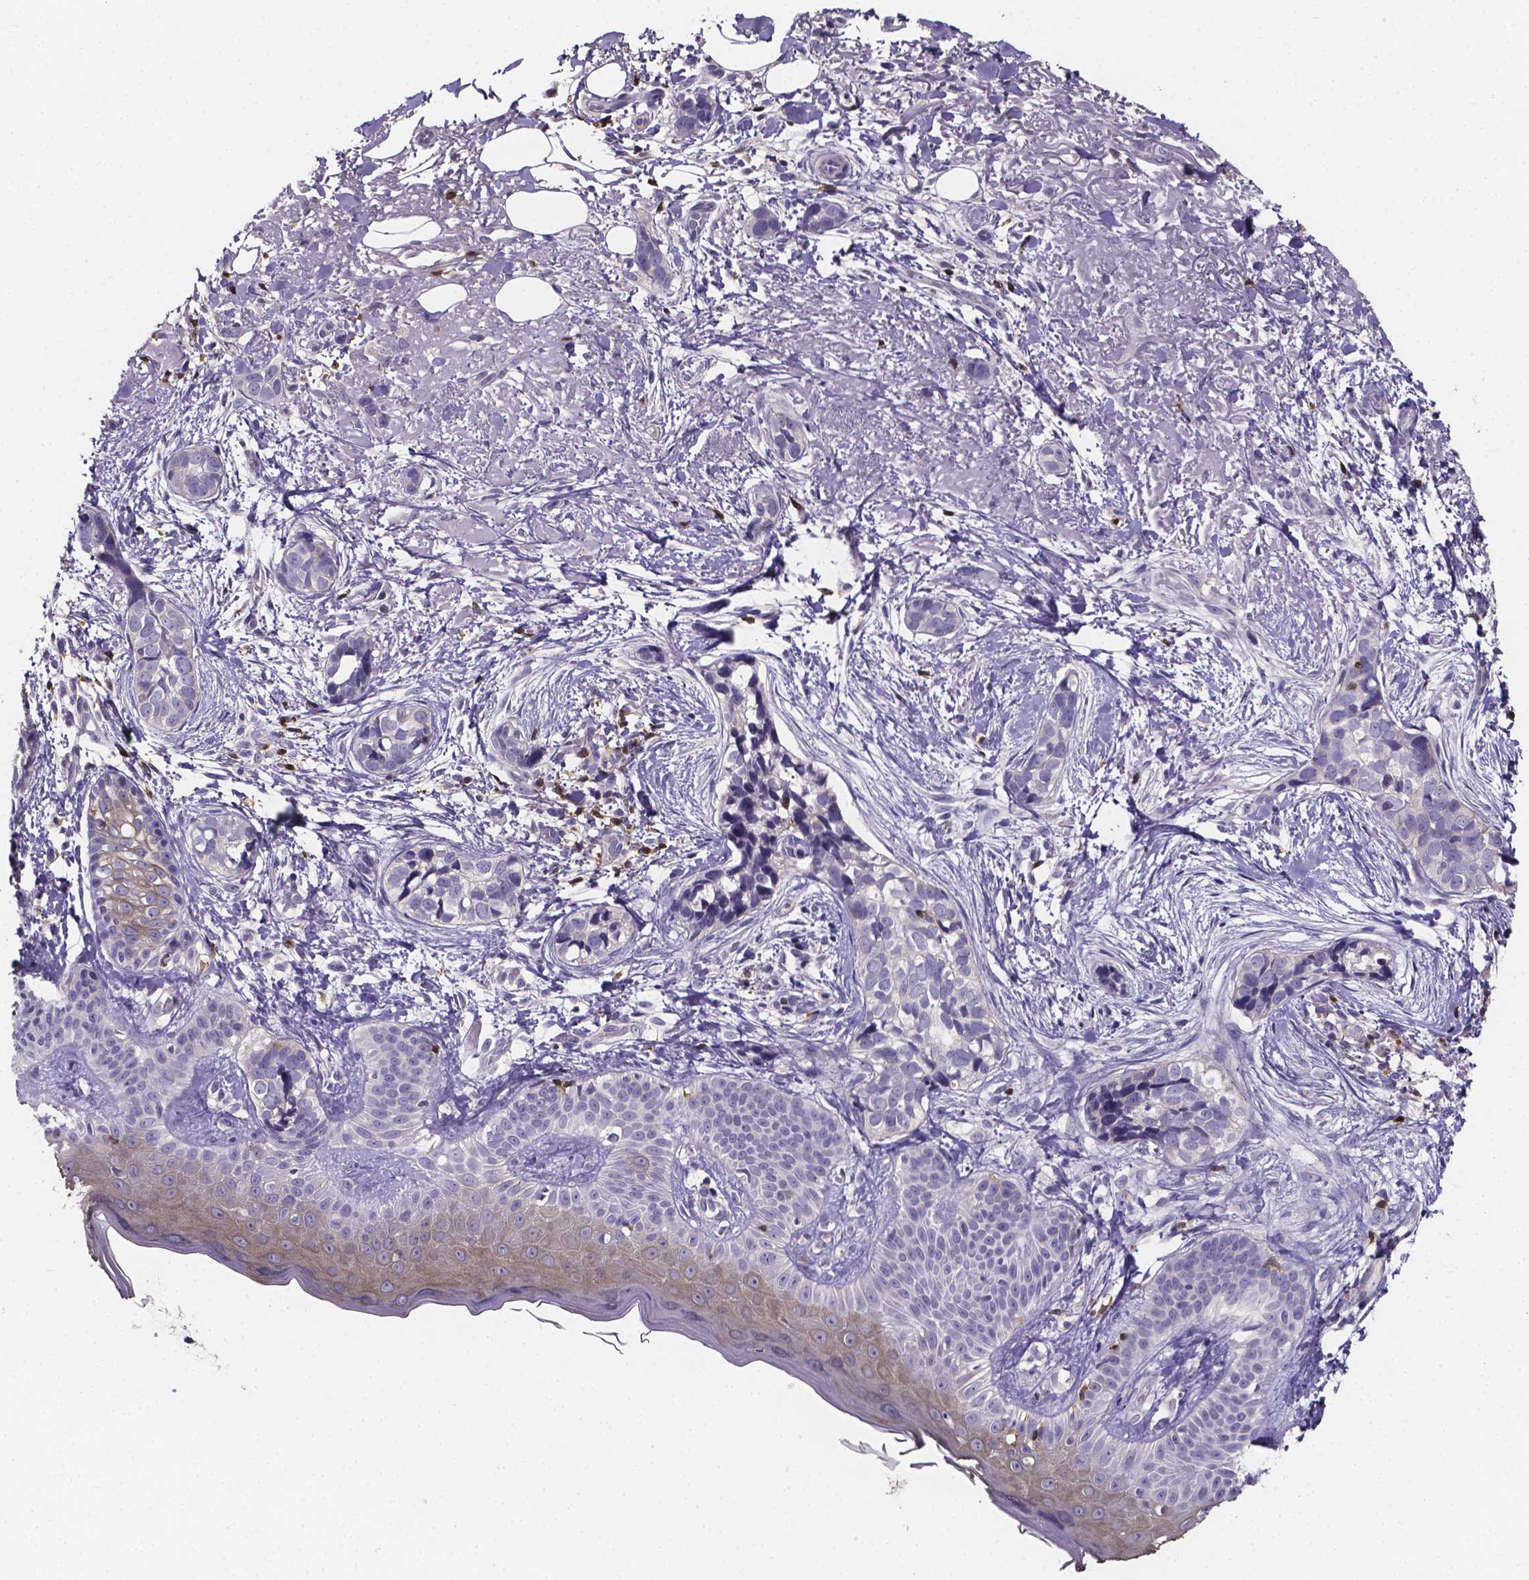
{"staining": {"intensity": "negative", "quantity": "none", "location": "none"}, "tissue": "skin cancer", "cell_type": "Tumor cells", "image_type": "cancer", "snomed": [{"axis": "morphology", "description": "Basal cell carcinoma"}, {"axis": "topography", "description": "Skin"}], "caption": "Micrograph shows no significant protein positivity in tumor cells of skin cancer.", "gene": "THEMIS", "patient": {"sex": "male", "age": 87}}